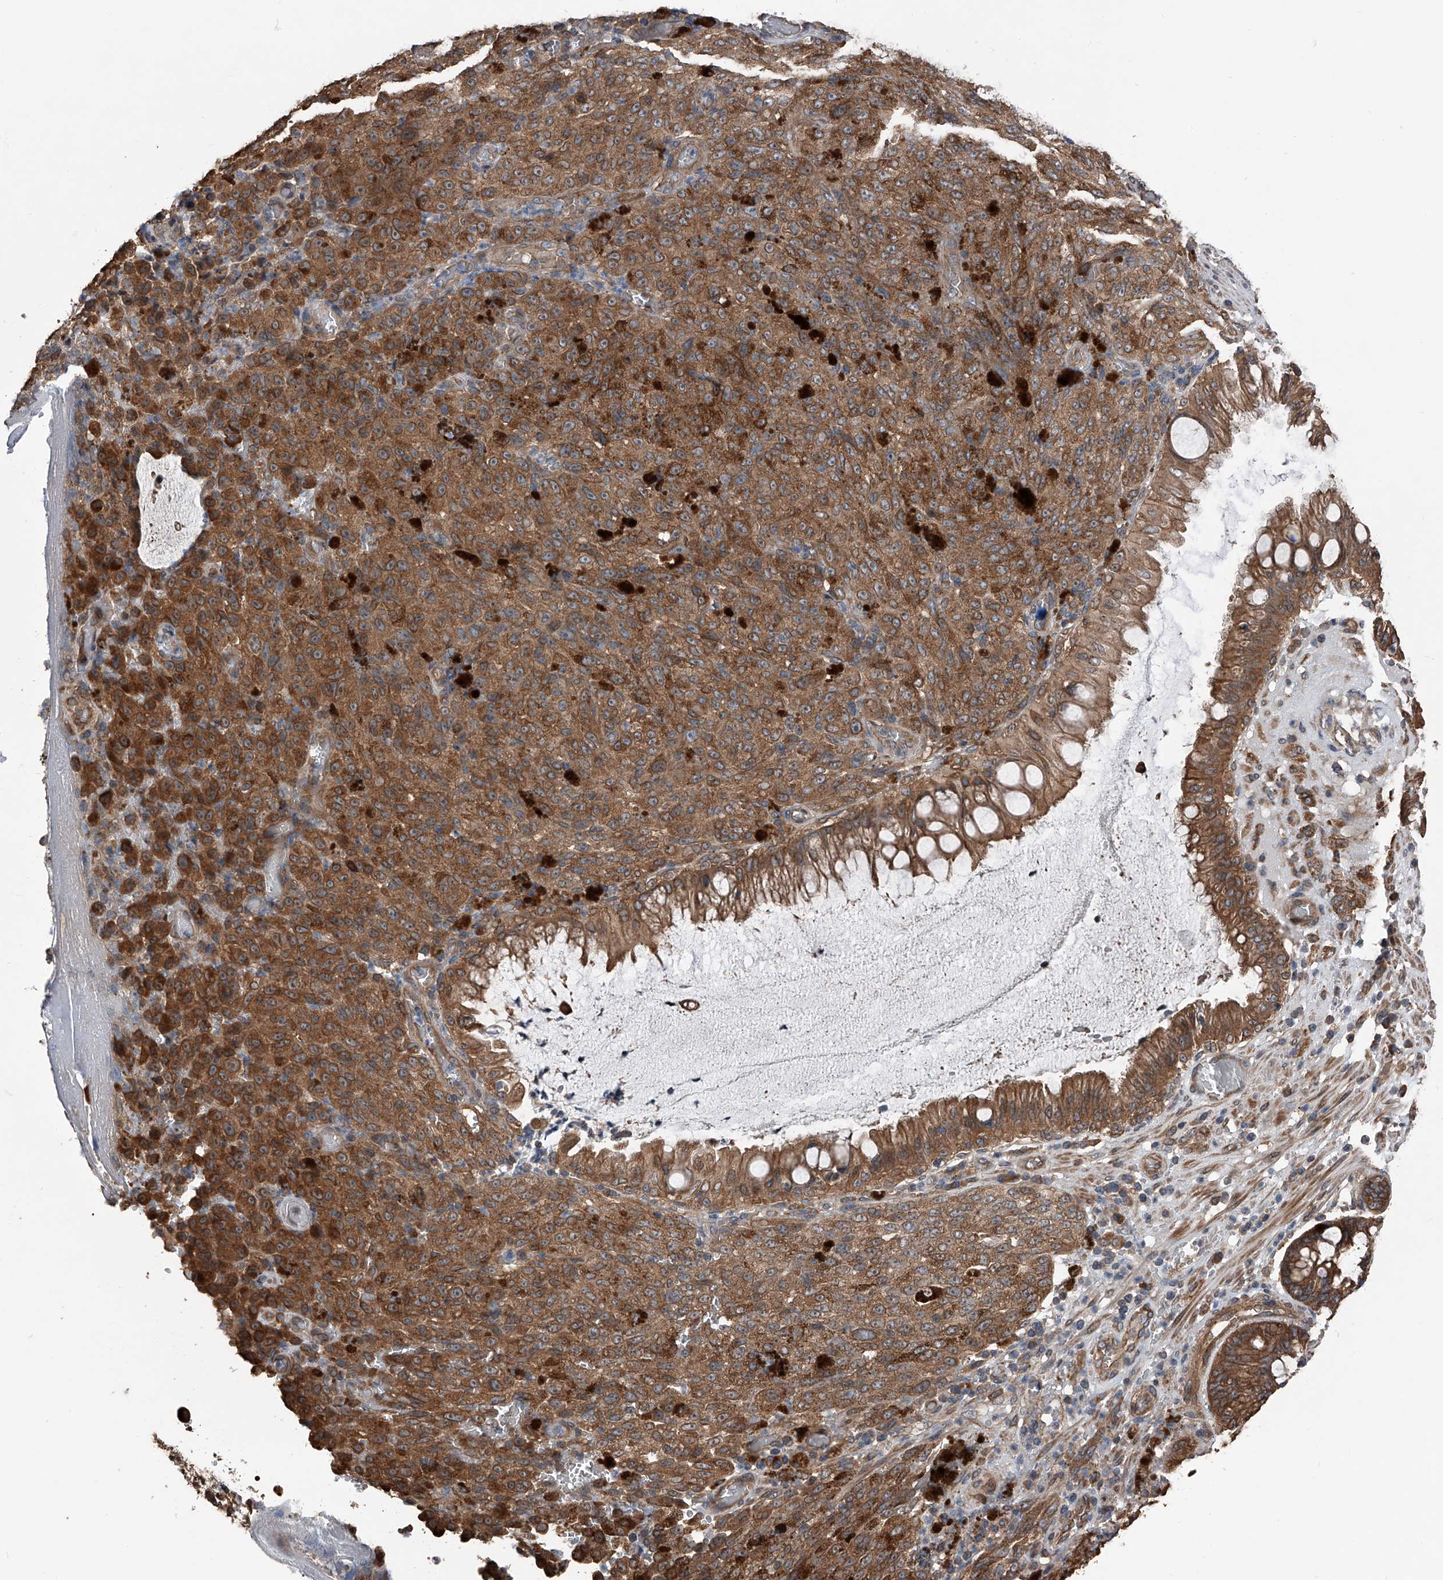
{"staining": {"intensity": "strong", "quantity": ">75%", "location": "cytoplasmic/membranous"}, "tissue": "melanoma", "cell_type": "Tumor cells", "image_type": "cancer", "snomed": [{"axis": "morphology", "description": "Malignant melanoma, NOS"}, {"axis": "topography", "description": "Rectum"}], "caption": "Brown immunohistochemical staining in malignant melanoma displays strong cytoplasmic/membranous expression in approximately >75% of tumor cells.", "gene": "KCNJ2", "patient": {"sex": "female", "age": 81}}